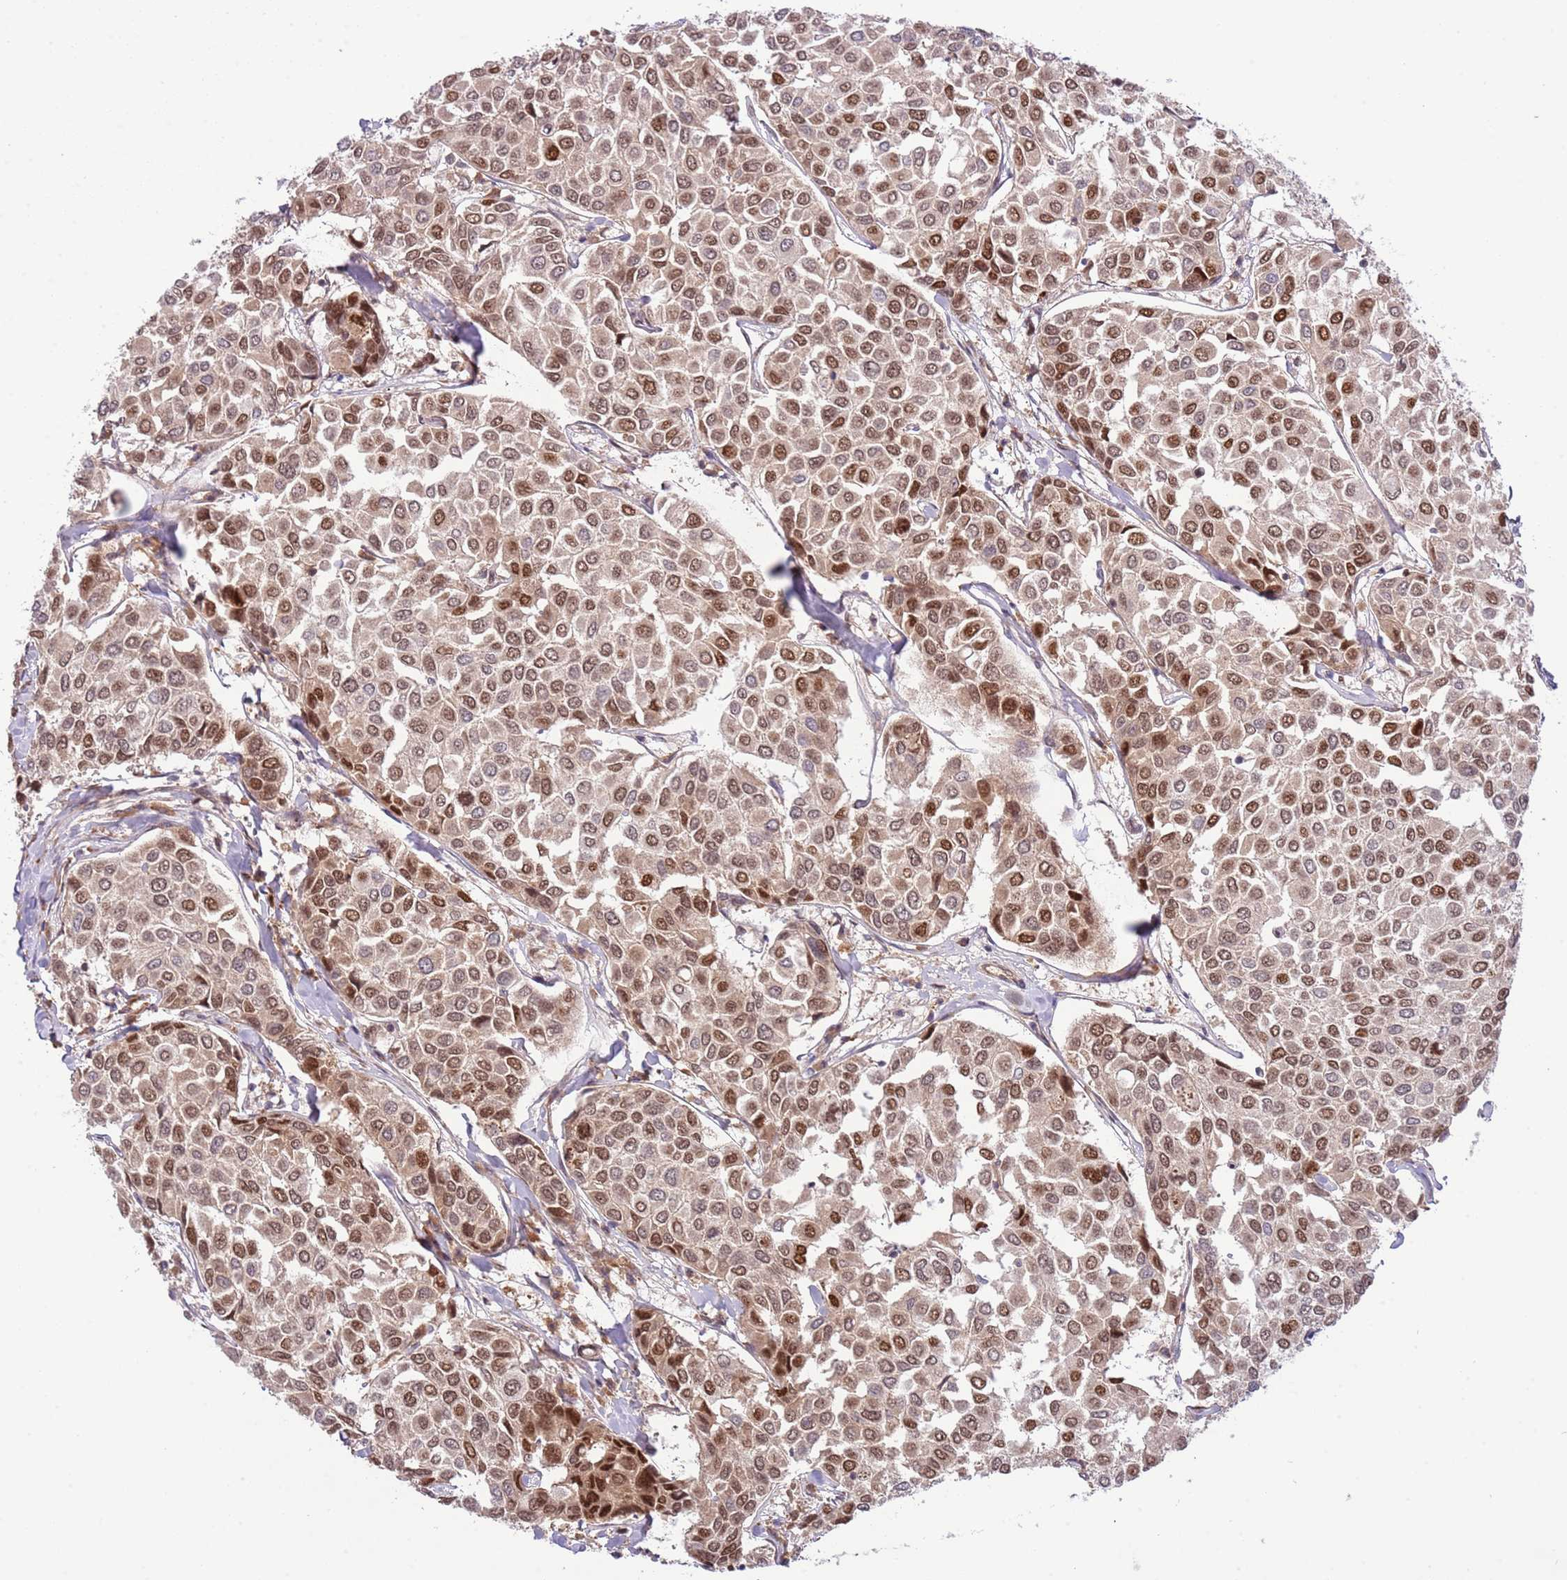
{"staining": {"intensity": "moderate", "quantity": ">75%", "location": "nuclear"}, "tissue": "breast cancer", "cell_type": "Tumor cells", "image_type": "cancer", "snomed": [{"axis": "morphology", "description": "Duct carcinoma"}, {"axis": "topography", "description": "Breast"}], "caption": "Immunohistochemical staining of human breast cancer (intraductal carcinoma) demonstrates medium levels of moderate nuclear expression in about >75% of tumor cells.", "gene": "CHD1", "patient": {"sex": "female", "age": 55}}